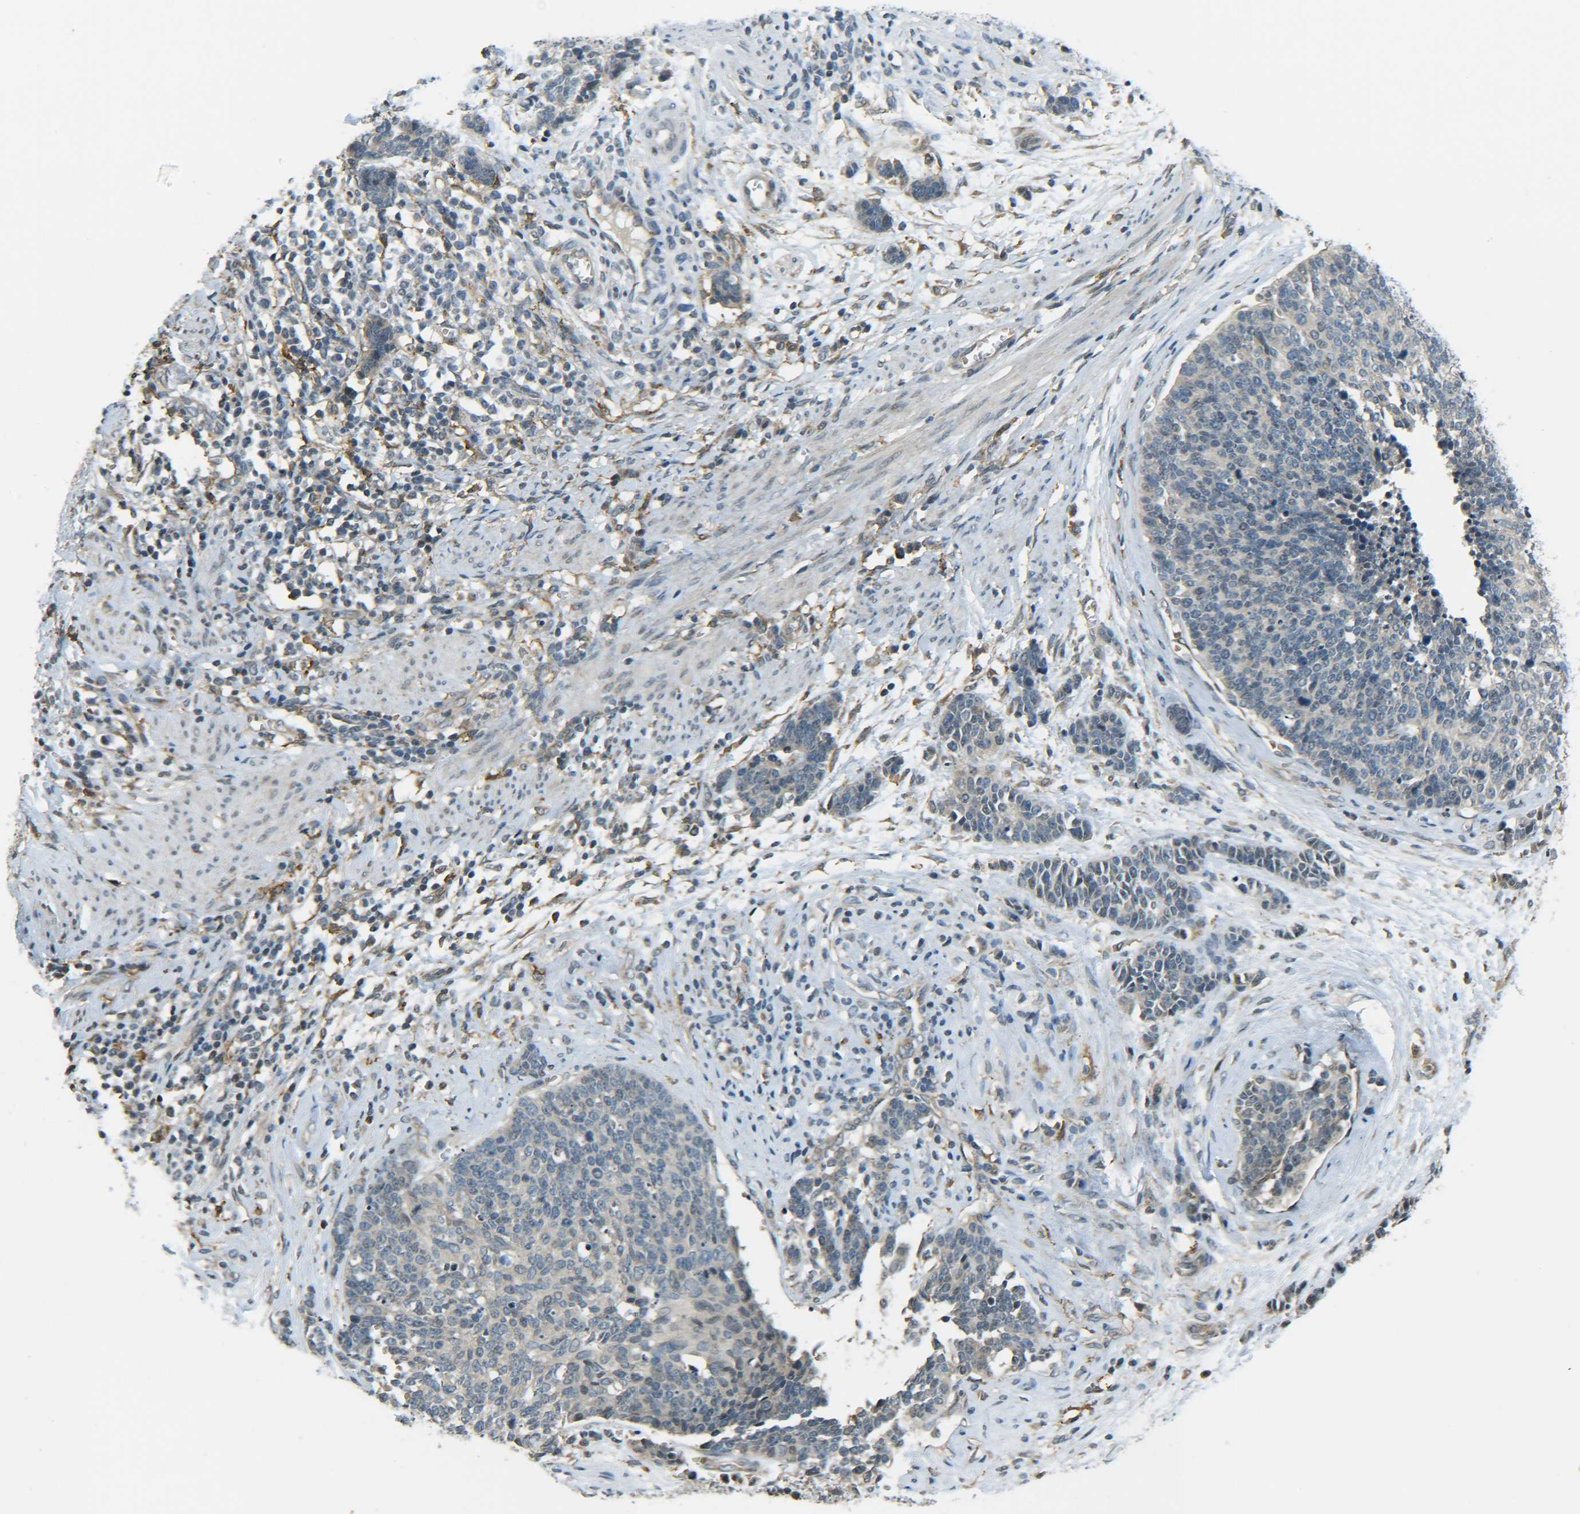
{"staining": {"intensity": "negative", "quantity": "none", "location": "none"}, "tissue": "cervical cancer", "cell_type": "Tumor cells", "image_type": "cancer", "snomed": [{"axis": "morphology", "description": "Squamous cell carcinoma, NOS"}, {"axis": "topography", "description": "Cervix"}], "caption": "High magnification brightfield microscopy of cervical cancer stained with DAB (3,3'-diaminobenzidine) (brown) and counterstained with hematoxylin (blue): tumor cells show no significant staining. The staining was performed using DAB (3,3'-diaminobenzidine) to visualize the protein expression in brown, while the nuclei were stained in blue with hematoxylin (Magnification: 20x).", "gene": "DAB2", "patient": {"sex": "female", "age": 35}}